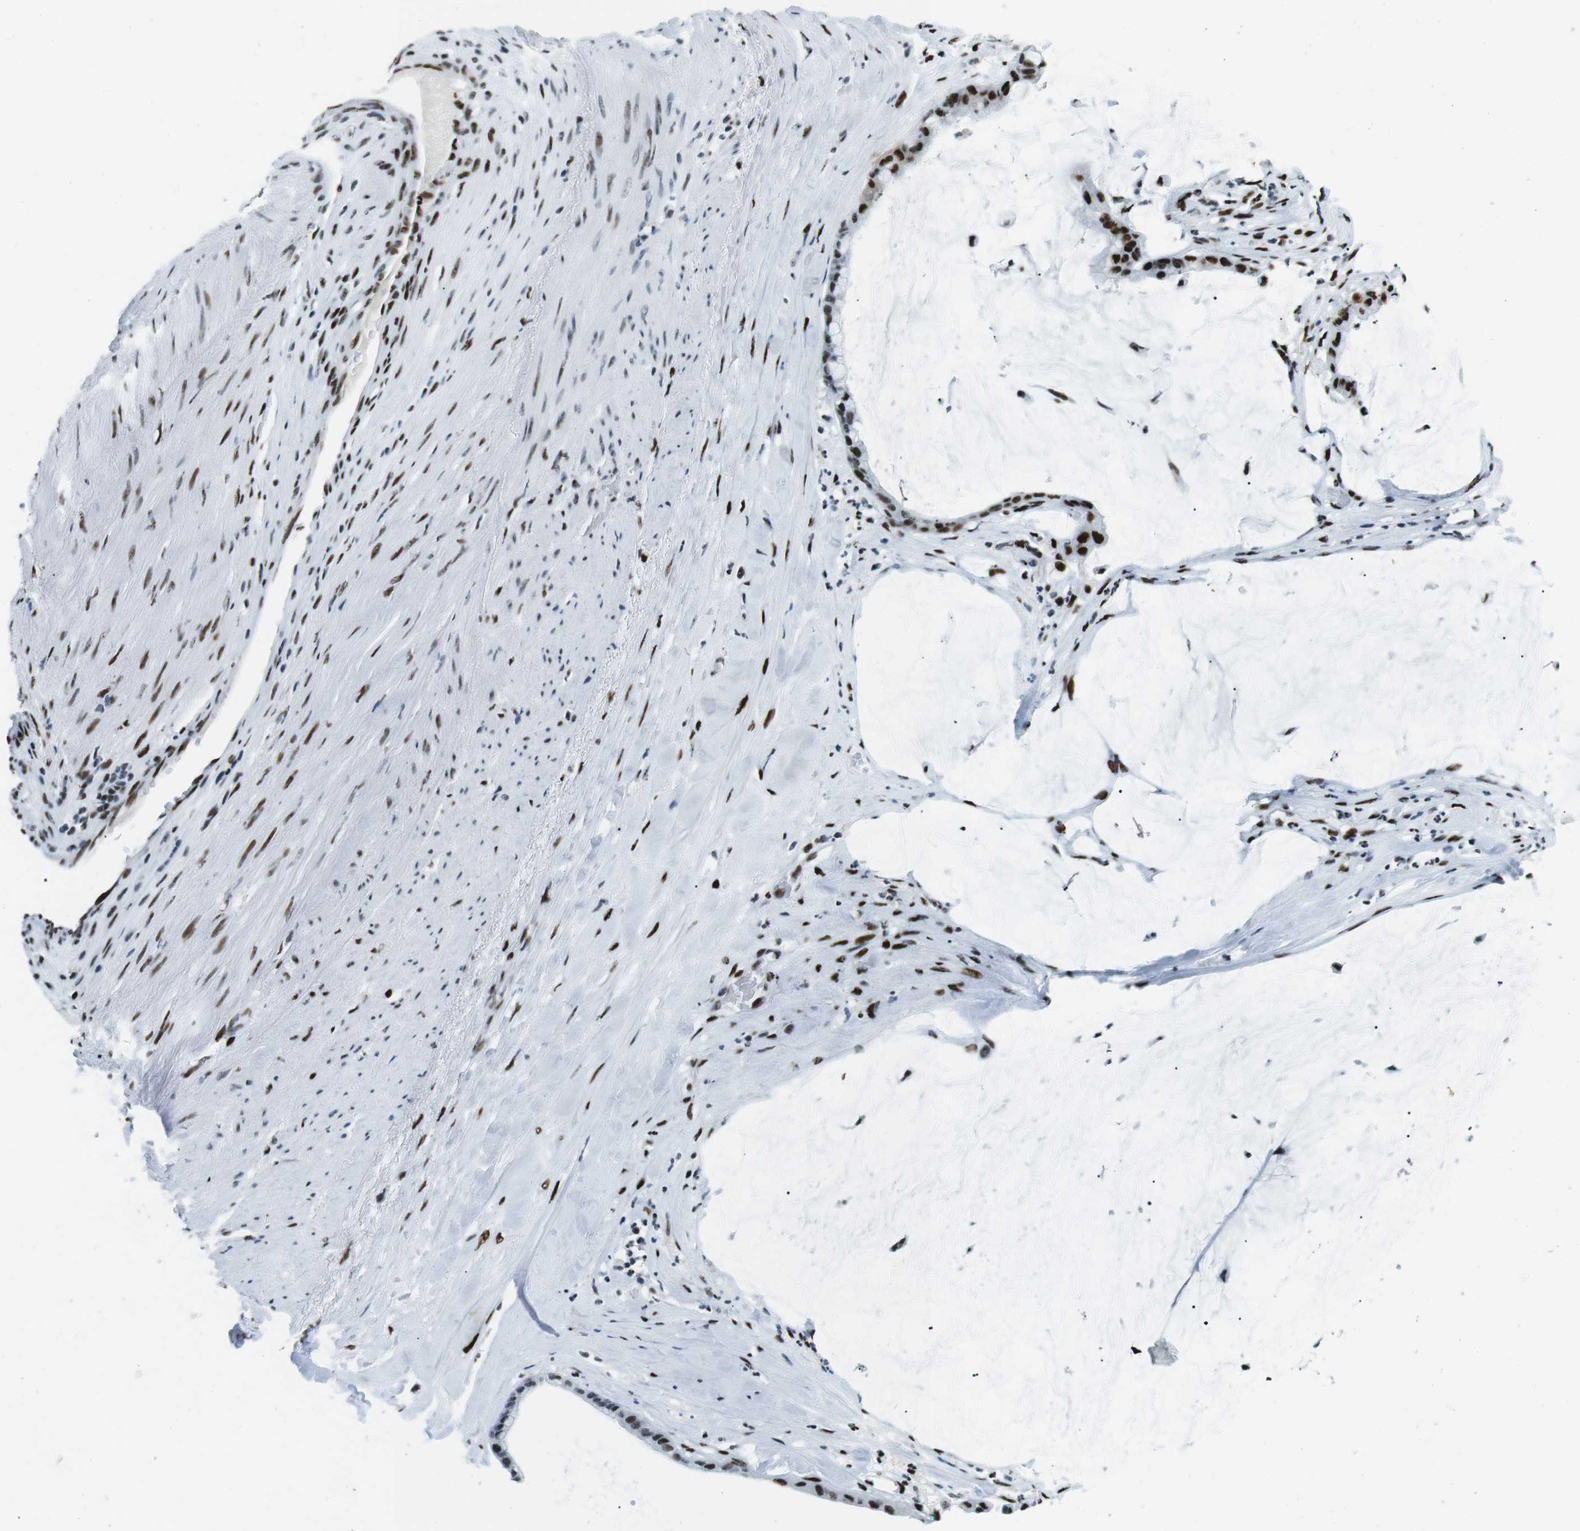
{"staining": {"intensity": "strong", "quantity": ">75%", "location": "nuclear"}, "tissue": "pancreatic cancer", "cell_type": "Tumor cells", "image_type": "cancer", "snomed": [{"axis": "morphology", "description": "Adenocarcinoma, NOS"}, {"axis": "topography", "description": "Pancreas"}], "caption": "A photomicrograph of human pancreatic cancer stained for a protein exhibits strong nuclear brown staining in tumor cells.", "gene": "PML", "patient": {"sex": "male", "age": 41}}